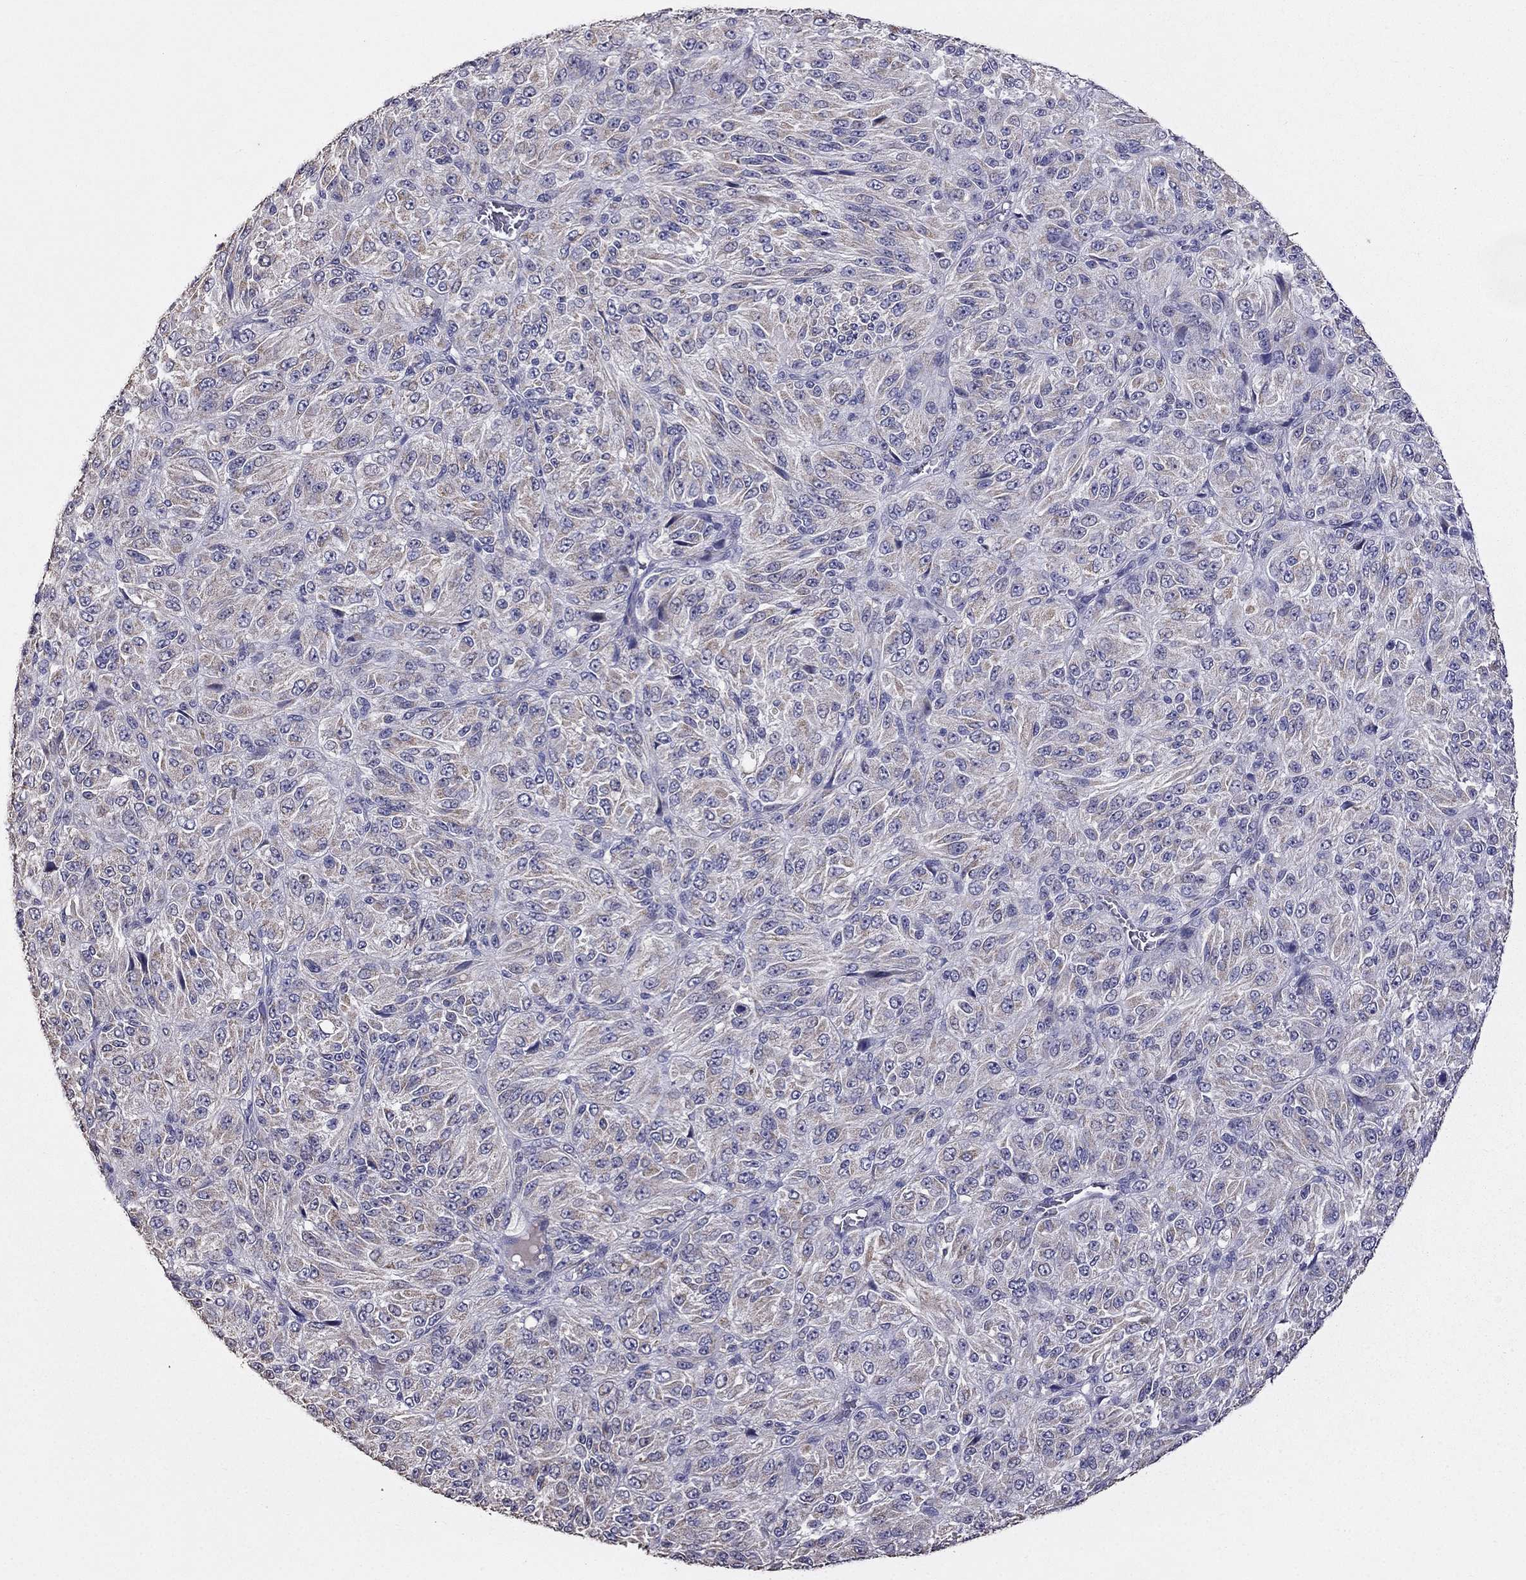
{"staining": {"intensity": "negative", "quantity": "none", "location": "none"}, "tissue": "melanoma", "cell_type": "Tumor cells", "image_type": "cancer", "snomed": [{"axis": "morphology", "description": "Malignant melanoma, Metastatic site"}, {"axis": "topography", "description": "Brain"}], "caption": "Histopathology image shows no protein positivity in tumor cells of malignant melanoma (metastatic site) tissue. The staining was performed using DAB to visualize the protein expression in brown, while the nuclei were stained in blue with hematoxylin (Magnification: 20x).", "gene": "AK5", "patient": {"sex": "female", "age": 56}}